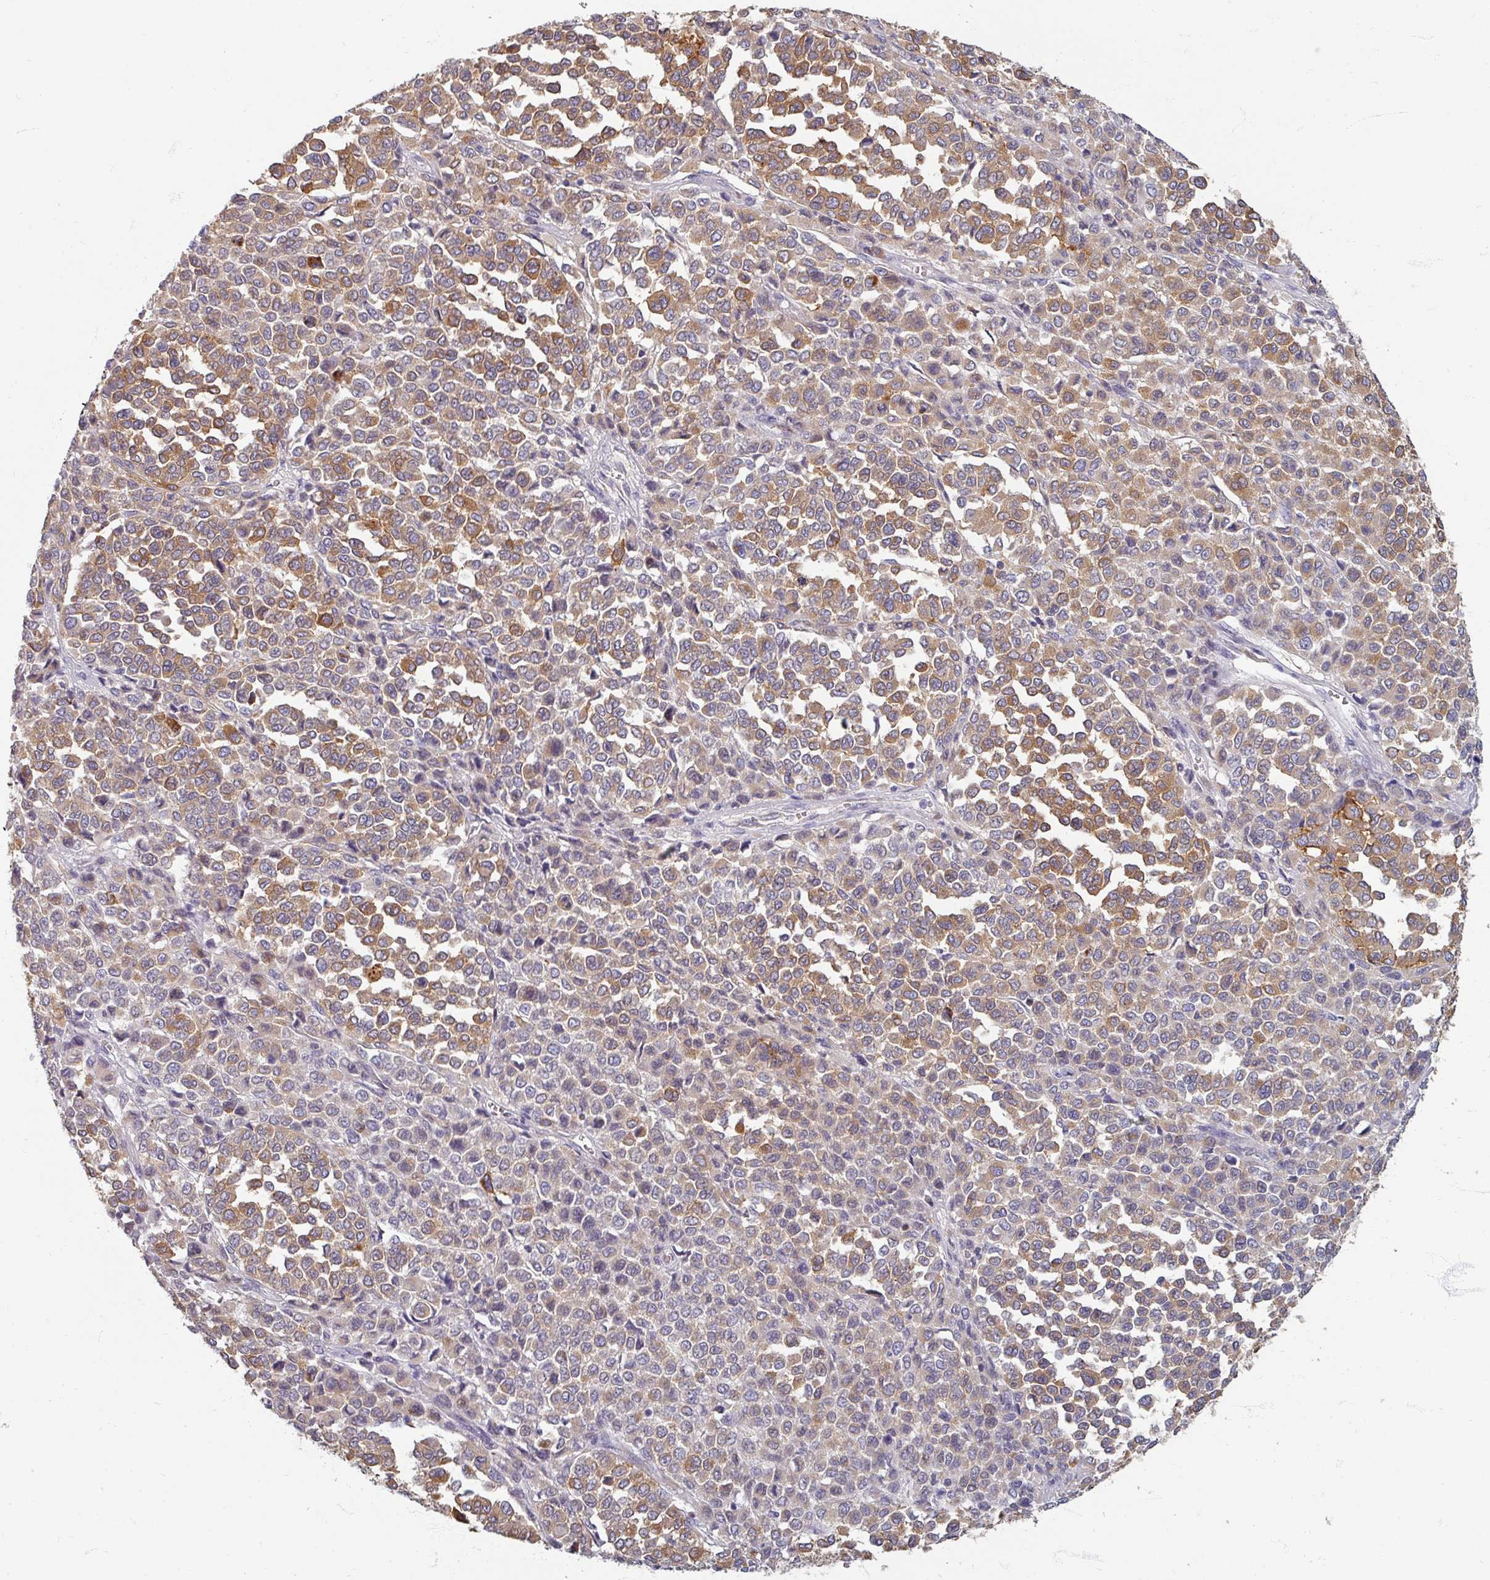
{"staining": {"intensity": "moderate", "quantity": ">75%", "location": "cytoplasmic/membranous"}, "tissue": "melanoma", "cell_type": "Tumor cells", "image_type": "cancer", "snomed": [{"axis": "morphology", "description": "Malignant melanoma, Metastatic site"}, {"axis": "topography", "description": "Pancreas"}], "caption": "Immunohistochemical staining of malignant melanoma (metastatic site) displays medium levels of moderate cytoplasmic/membranous positivity in approximately >75% of tumor cells.", "gene": "ZNF878", "patient": {"sex": "female", "age": 30}}